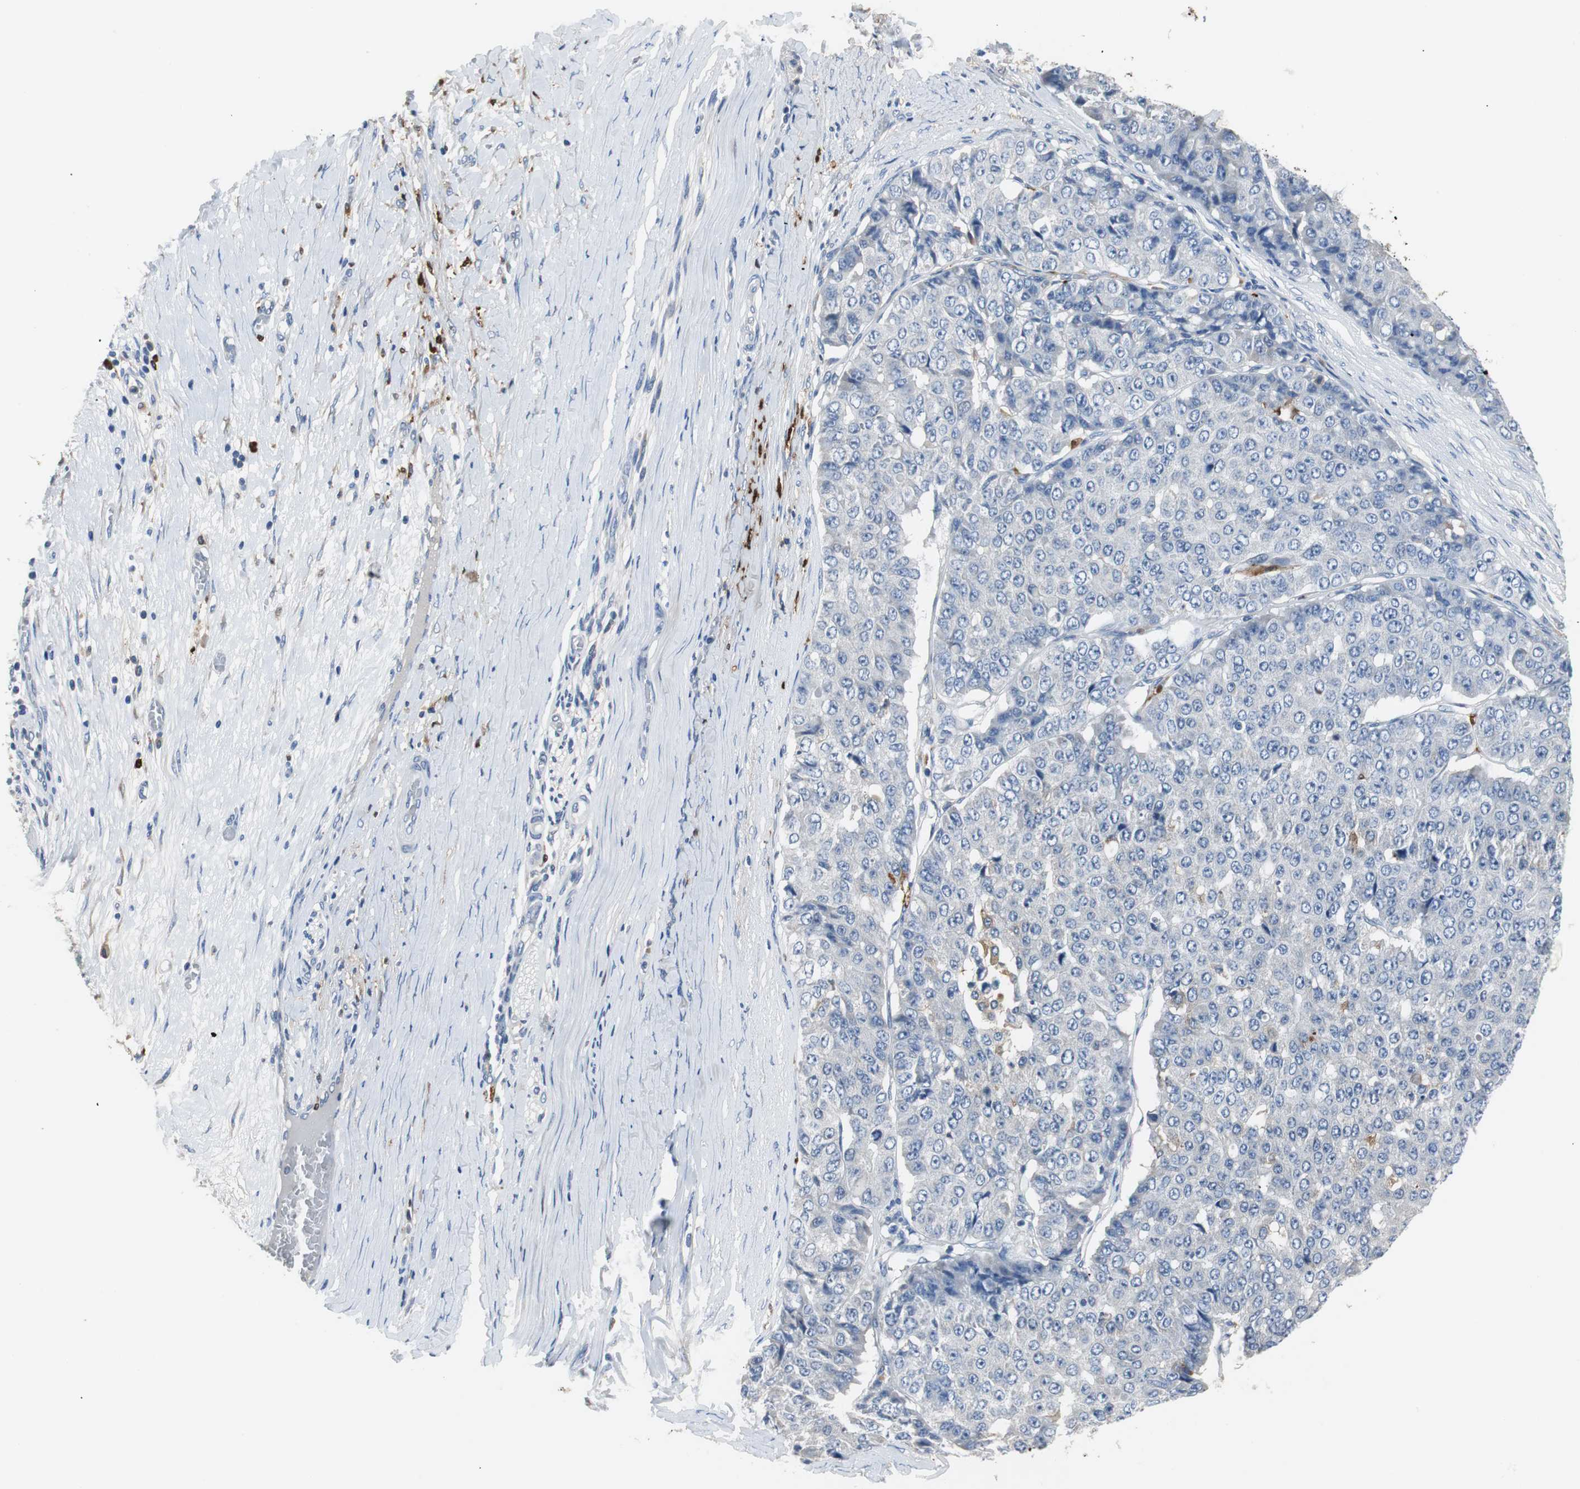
{"staining": {"intensity": "negative", "quantity": "none", "location": "none"}, "tissue": "pancreatic cancer", "cell_type": "Tumor cells", "image_type": "cancer", "snomed": [{"axis": "morphology", "description": "Adenocarcinoma, NOS"}, {"axis": "topography", "description": "Pancreas"}], "caption": "Tumor cells show no significant positivity in adenocarcinoma (pancreatic).", "gene": "PI15", "patient": {"sex": "male", "age": 50}}